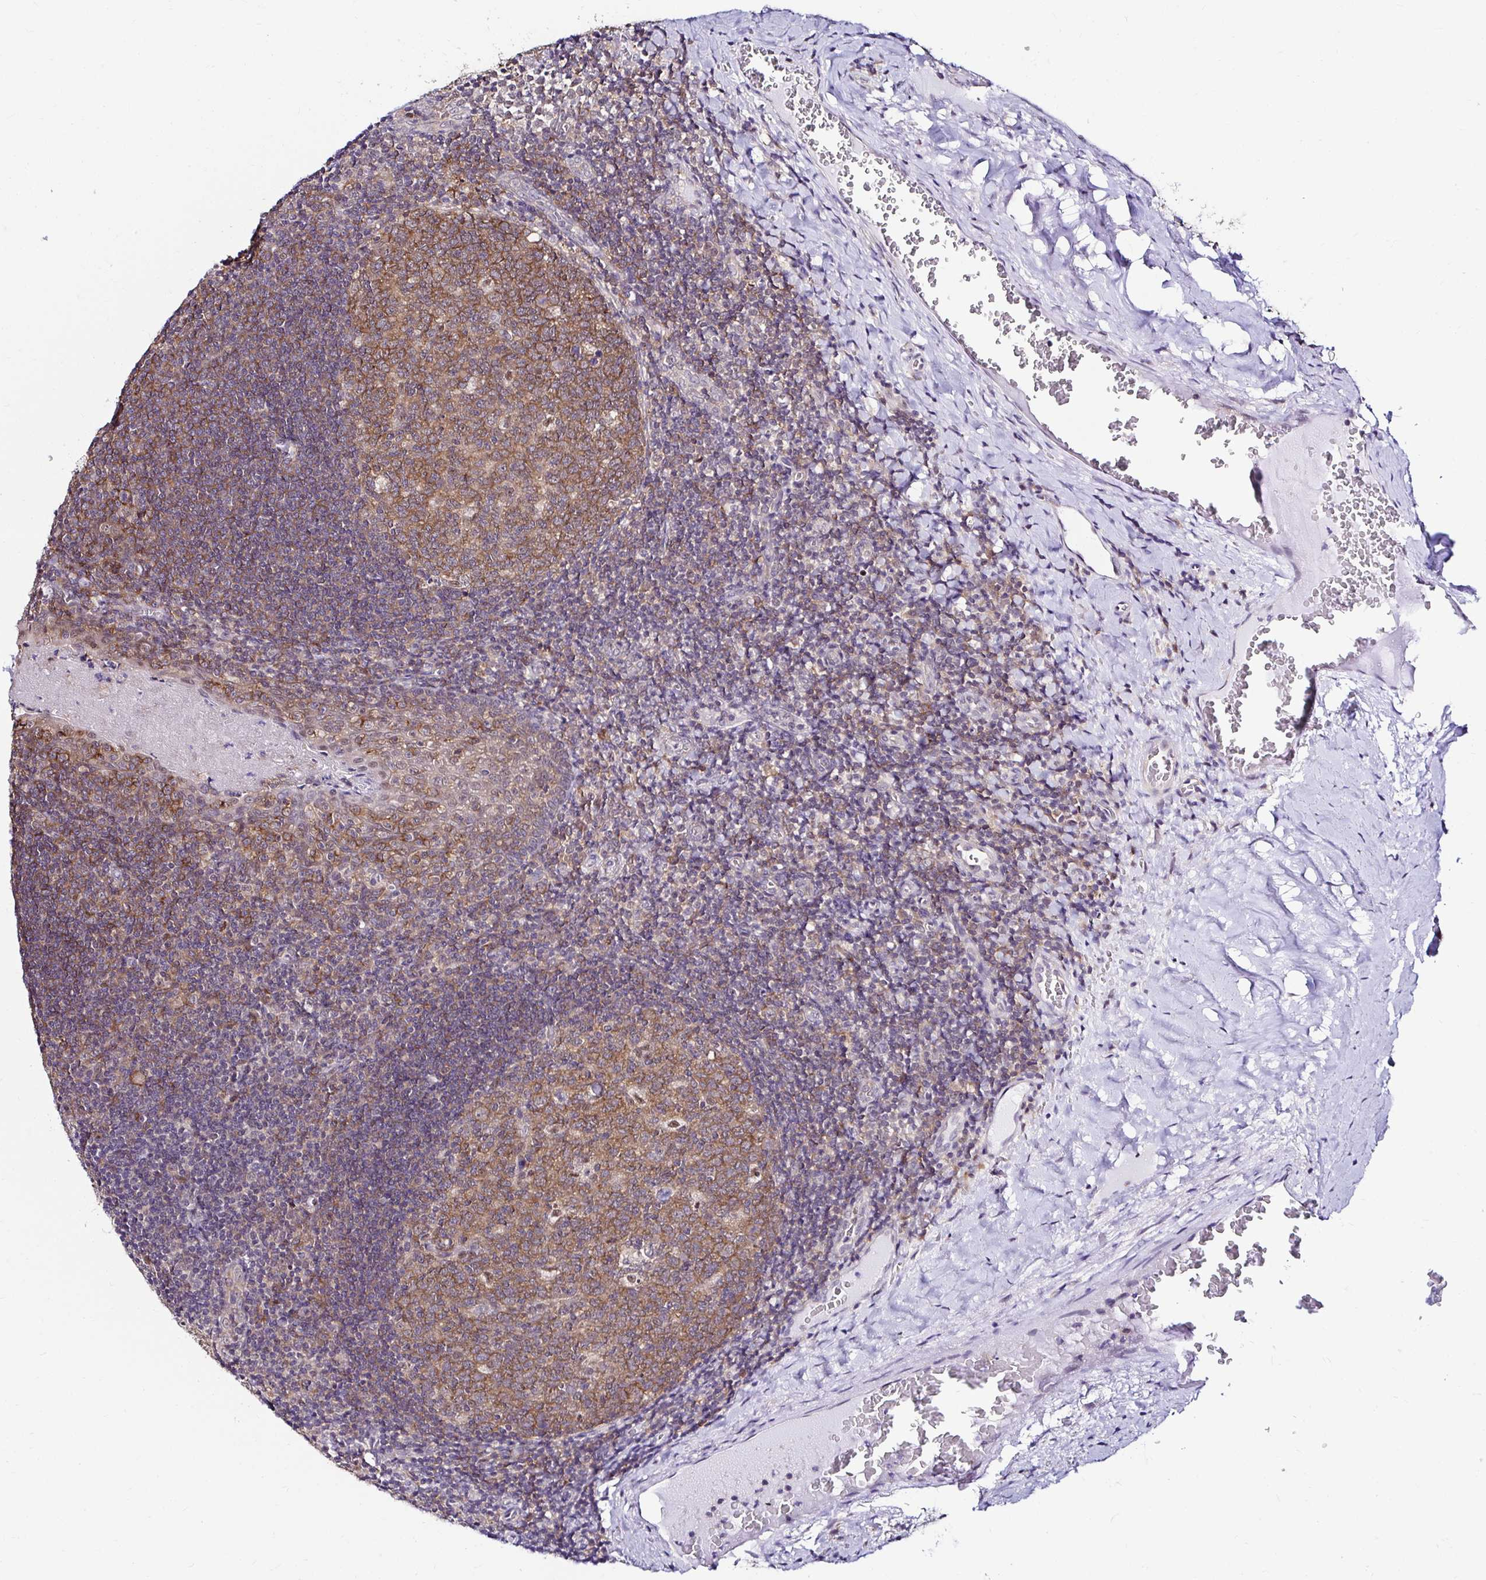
{"staining": {"intensity": "moderate", "quantity": ">75%", "location": "cytoplasmic/membranous"}, "tissue": "tonsil", "cell_type": "Germinal center cells", "image_type": "normal", "snomed": [{"axis": "morphology", "description": "Normal tissue, NOS"}, {"axis": "morphology", "description": "Inflammation, NOS"}, {"axis": "topography", "description": "Tonsil"}], "caption": "Protein analysis of benign tonsil displays moderate cytoplasmic/membranous staining in approximately >75% of germinal center cells. (Brightfield microscopy of DAB IHC at high magnification).", "gene": "PSMD3", "patient": {"sex": "female", "age": 31}}